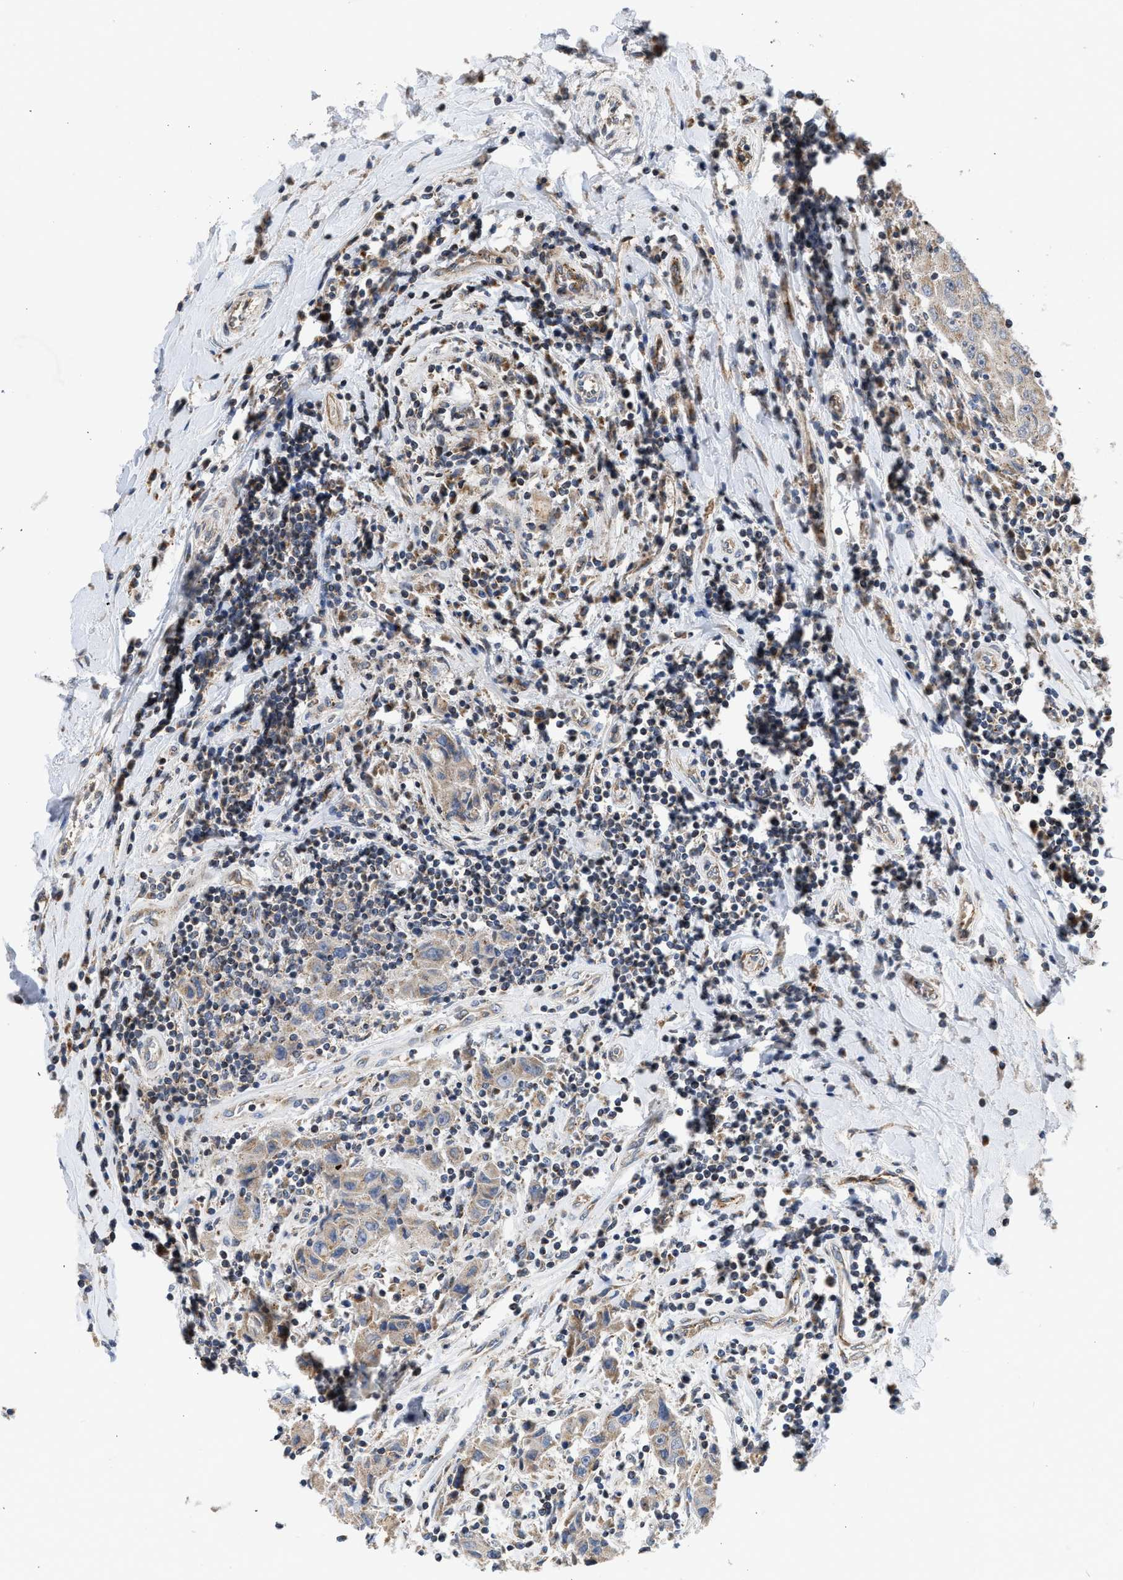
{"staining": {"intensity": "weak", "quantity": ">75%", "location": "cytoplasmic/membranous"}, "tissue": "breast cancer", "cell_type": "Tumor cells", "image_type": "cancer", "snomed": [{"axis": "morphology", "description": "Duct carcinoma"}, {"axis": "topography", "description": "Breast"}], "caption": "Weak cytoplasmic/membranous protein staining is appreciated in approximately >75% of tumor cells in invasive ductal carcinoma (breast).", "gene": "PIM1", "patient": {"sex": "female", "age": 27}}